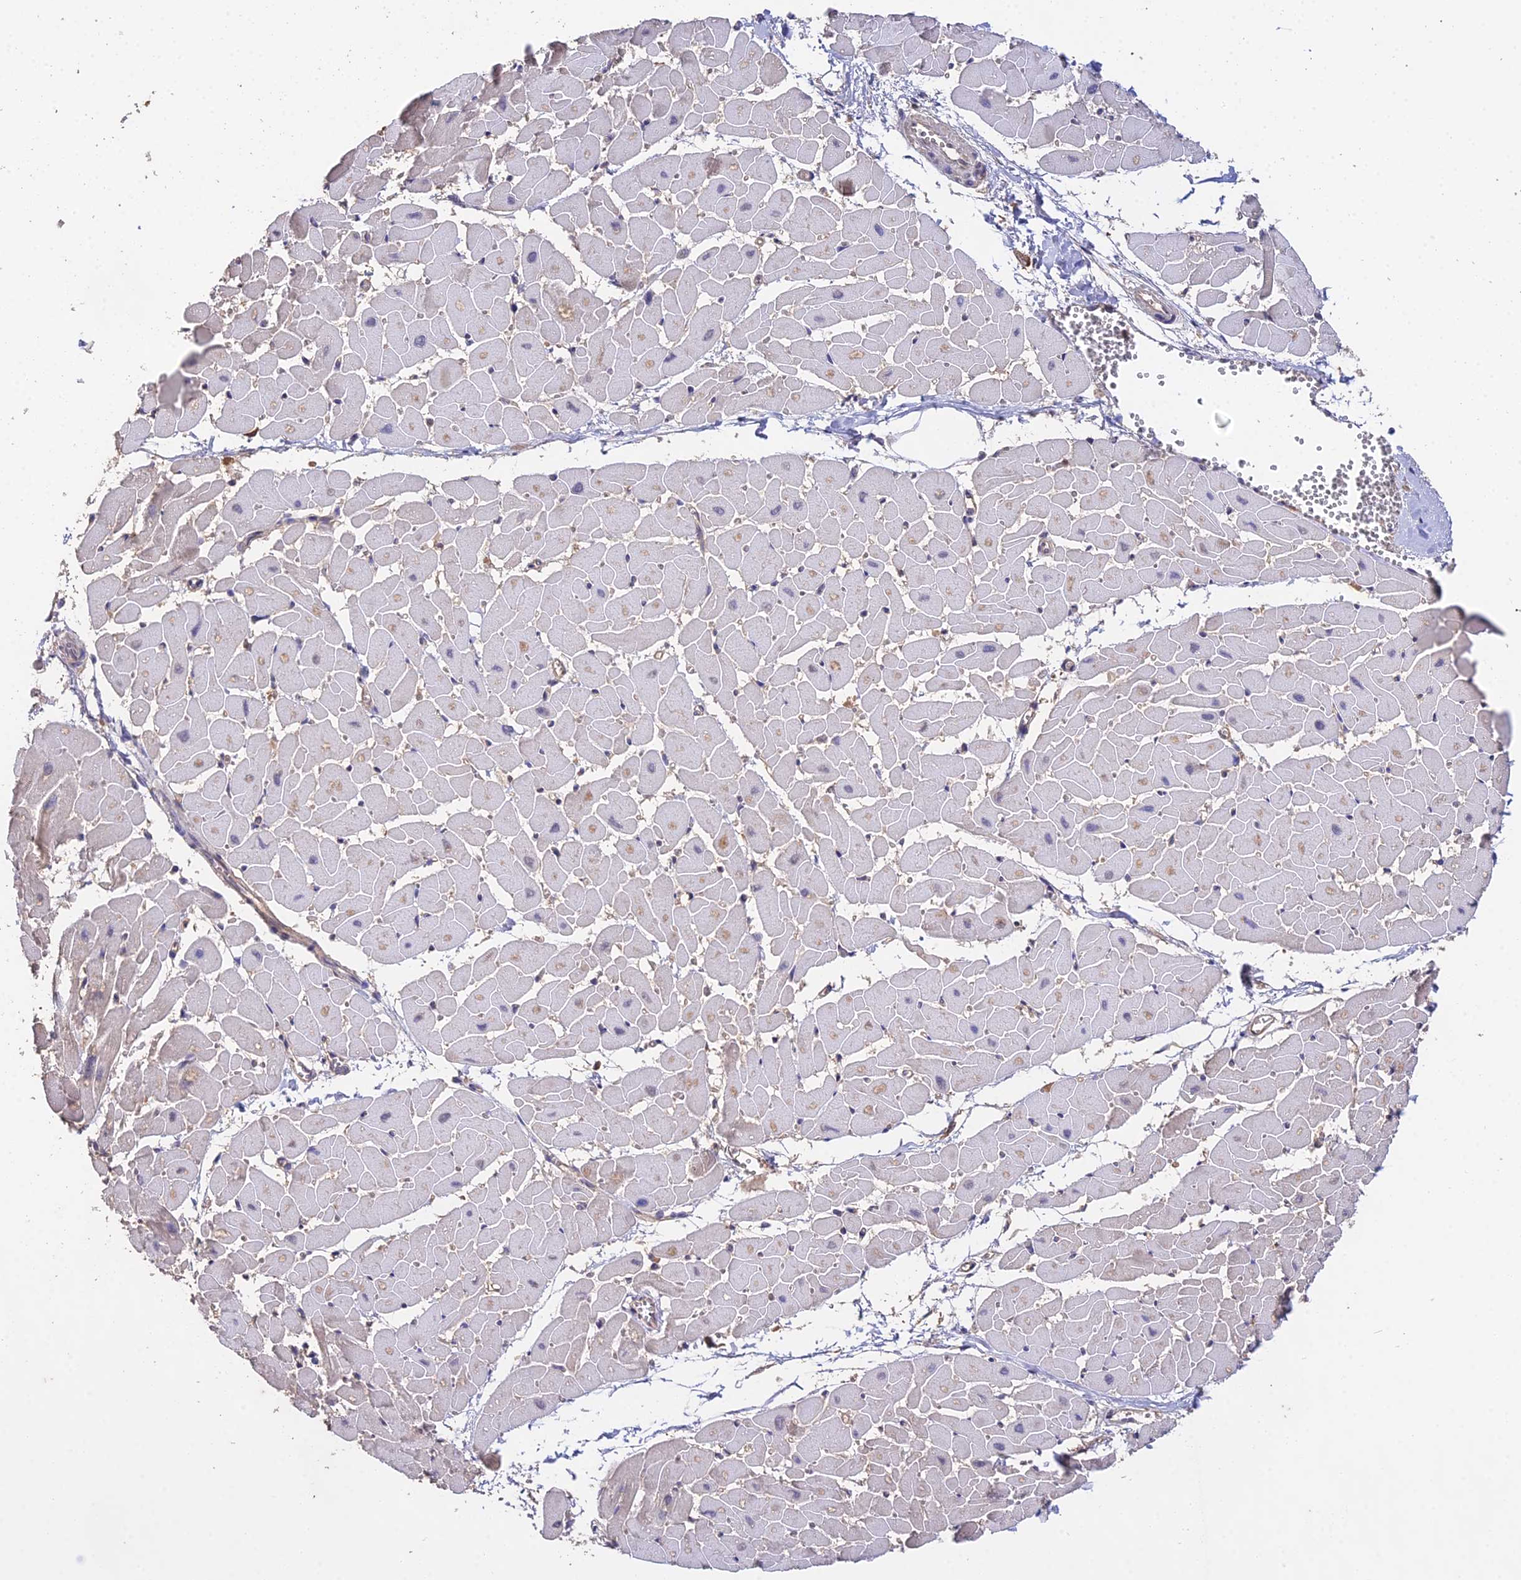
{"staining": {"intensity": "negative", "quantity": "none", "location": "none"}, "tissue": "heart muscle", "cell_type": "Cardiomyocytes", "image_type": "normal", "snomed": [{"axis": "morphology", "description": "Normal tissue, NOS"}, {"axis": "topography", "description": "Heart"}], "caption": "DAB (3,3'-diaminobenzidine) immunohistochemical staining of benign human heart muscle exhibits no significant staining in cardiomyocytes.", "gene": "FBP1", "patient": {"sex": "female", "age": 19}}